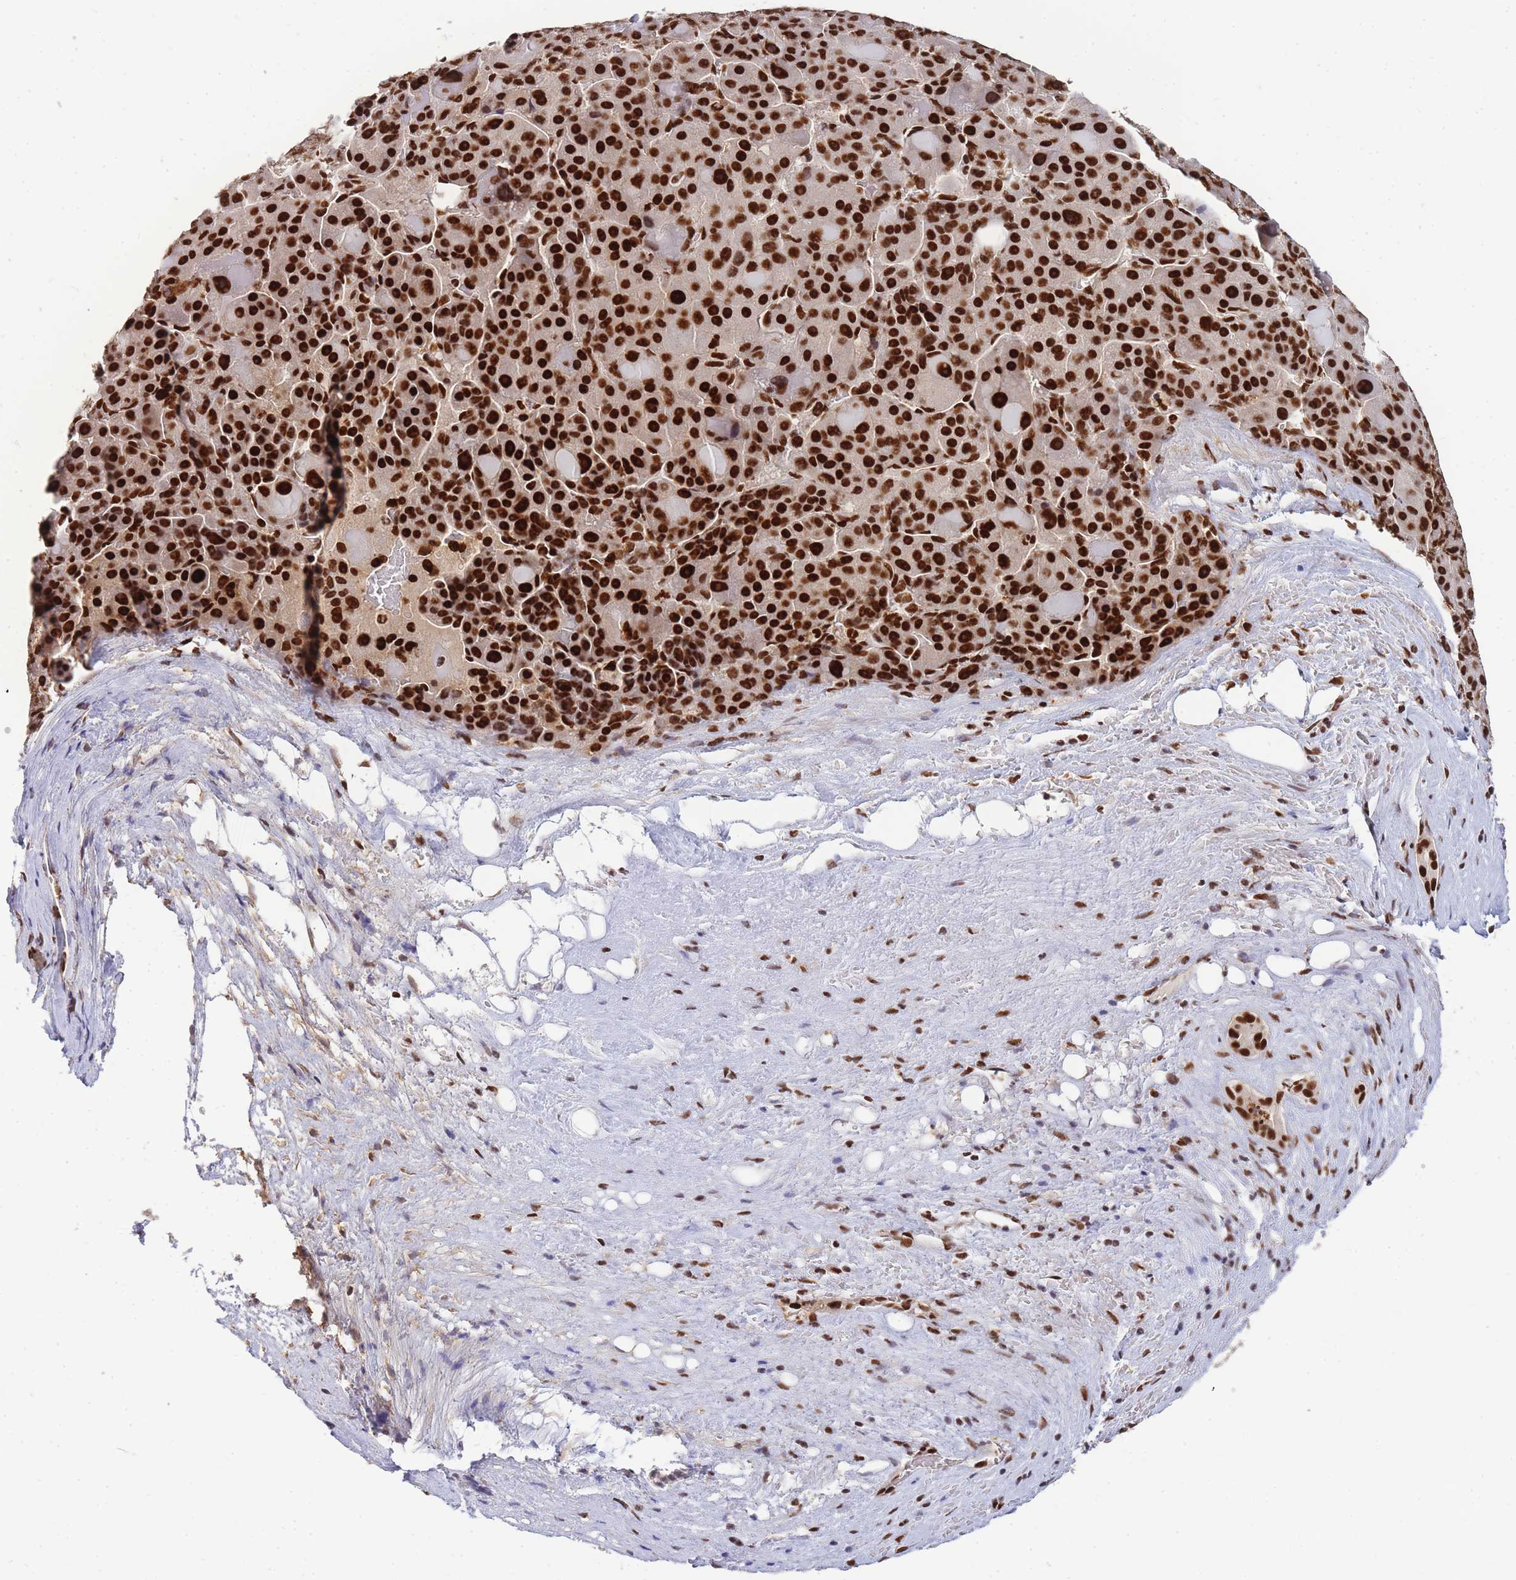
{"staining": {"intensity": "strong", "quantity": ">75%", "location": "nuclear"}, "tissue": "liver cancer", "cell_type": "Tumor cells", "image_type": "cancer", "snomed": [{"axis": "morphology", "description": "Carcinoma, Hepatocellular, NOS"}, {"axis": "topography", "description": "Liver"}], "caption": "Human hepatocellular carcinoma (liver) stained for a protein (brown) shows strong nuclear positive positivity in approximately >75% of tumor cells.", "gene": "PRKDC", "patient": {"sex": "male", "age": 76}}